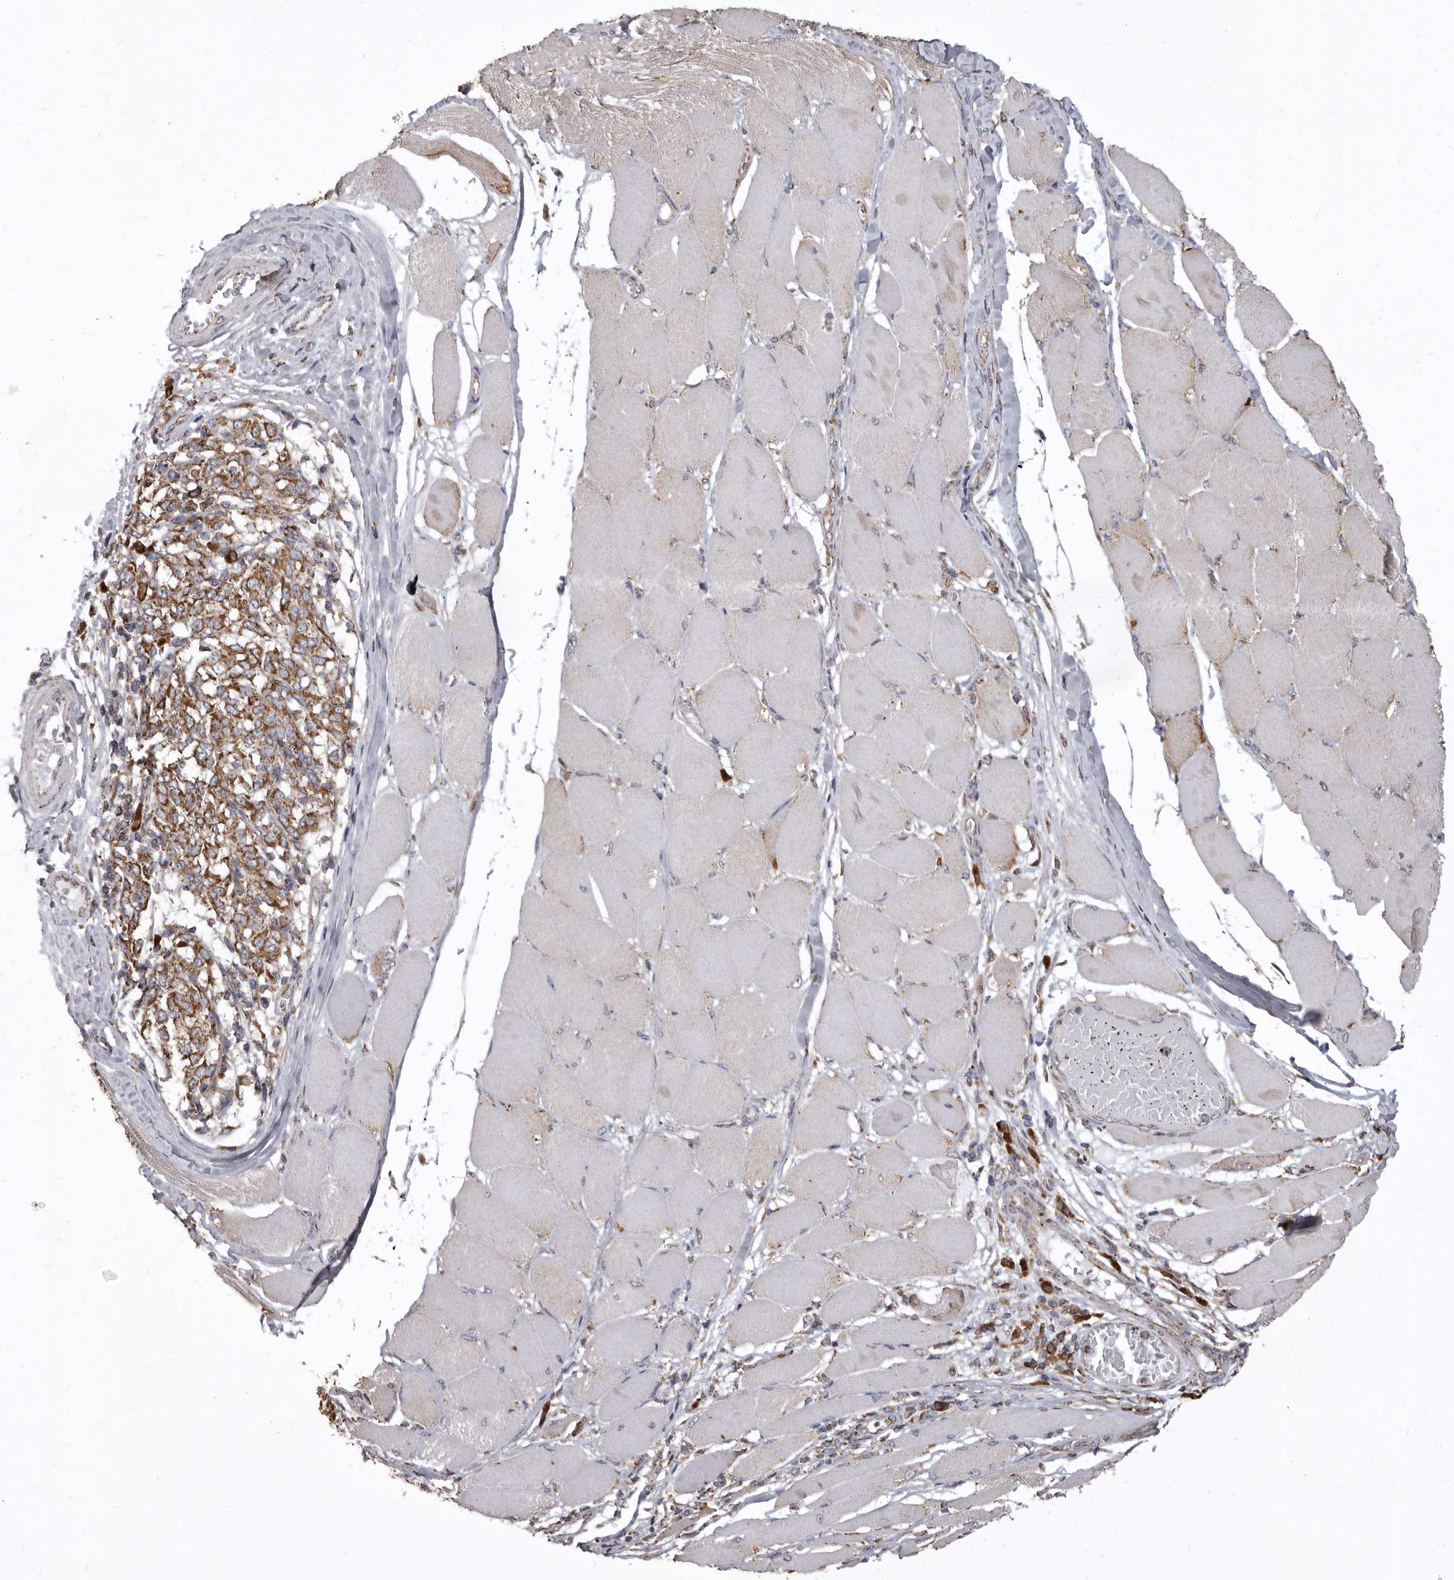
{"staining": {"intensity": "moderate", "quantity": ">75%", "location": "cytoplasmic/membranous"}, "tissue": "melanoma", "cell_type": "Tumor cells", "image_type": "cancer", "snomed": [{"axis": "morphology", "description": "Malignant melanoma, NOS"}, {"axis": "topography", "description": "Skin"}], "caption": "About >75% of tumor cells in malignant melanoma exhibit moderate cytoplasmic/membranous protein staining as visualized by brown immunohistochemical staining.", "gene": "CDK5RAP3", "patient": {"sex": "female", "age": 72}}